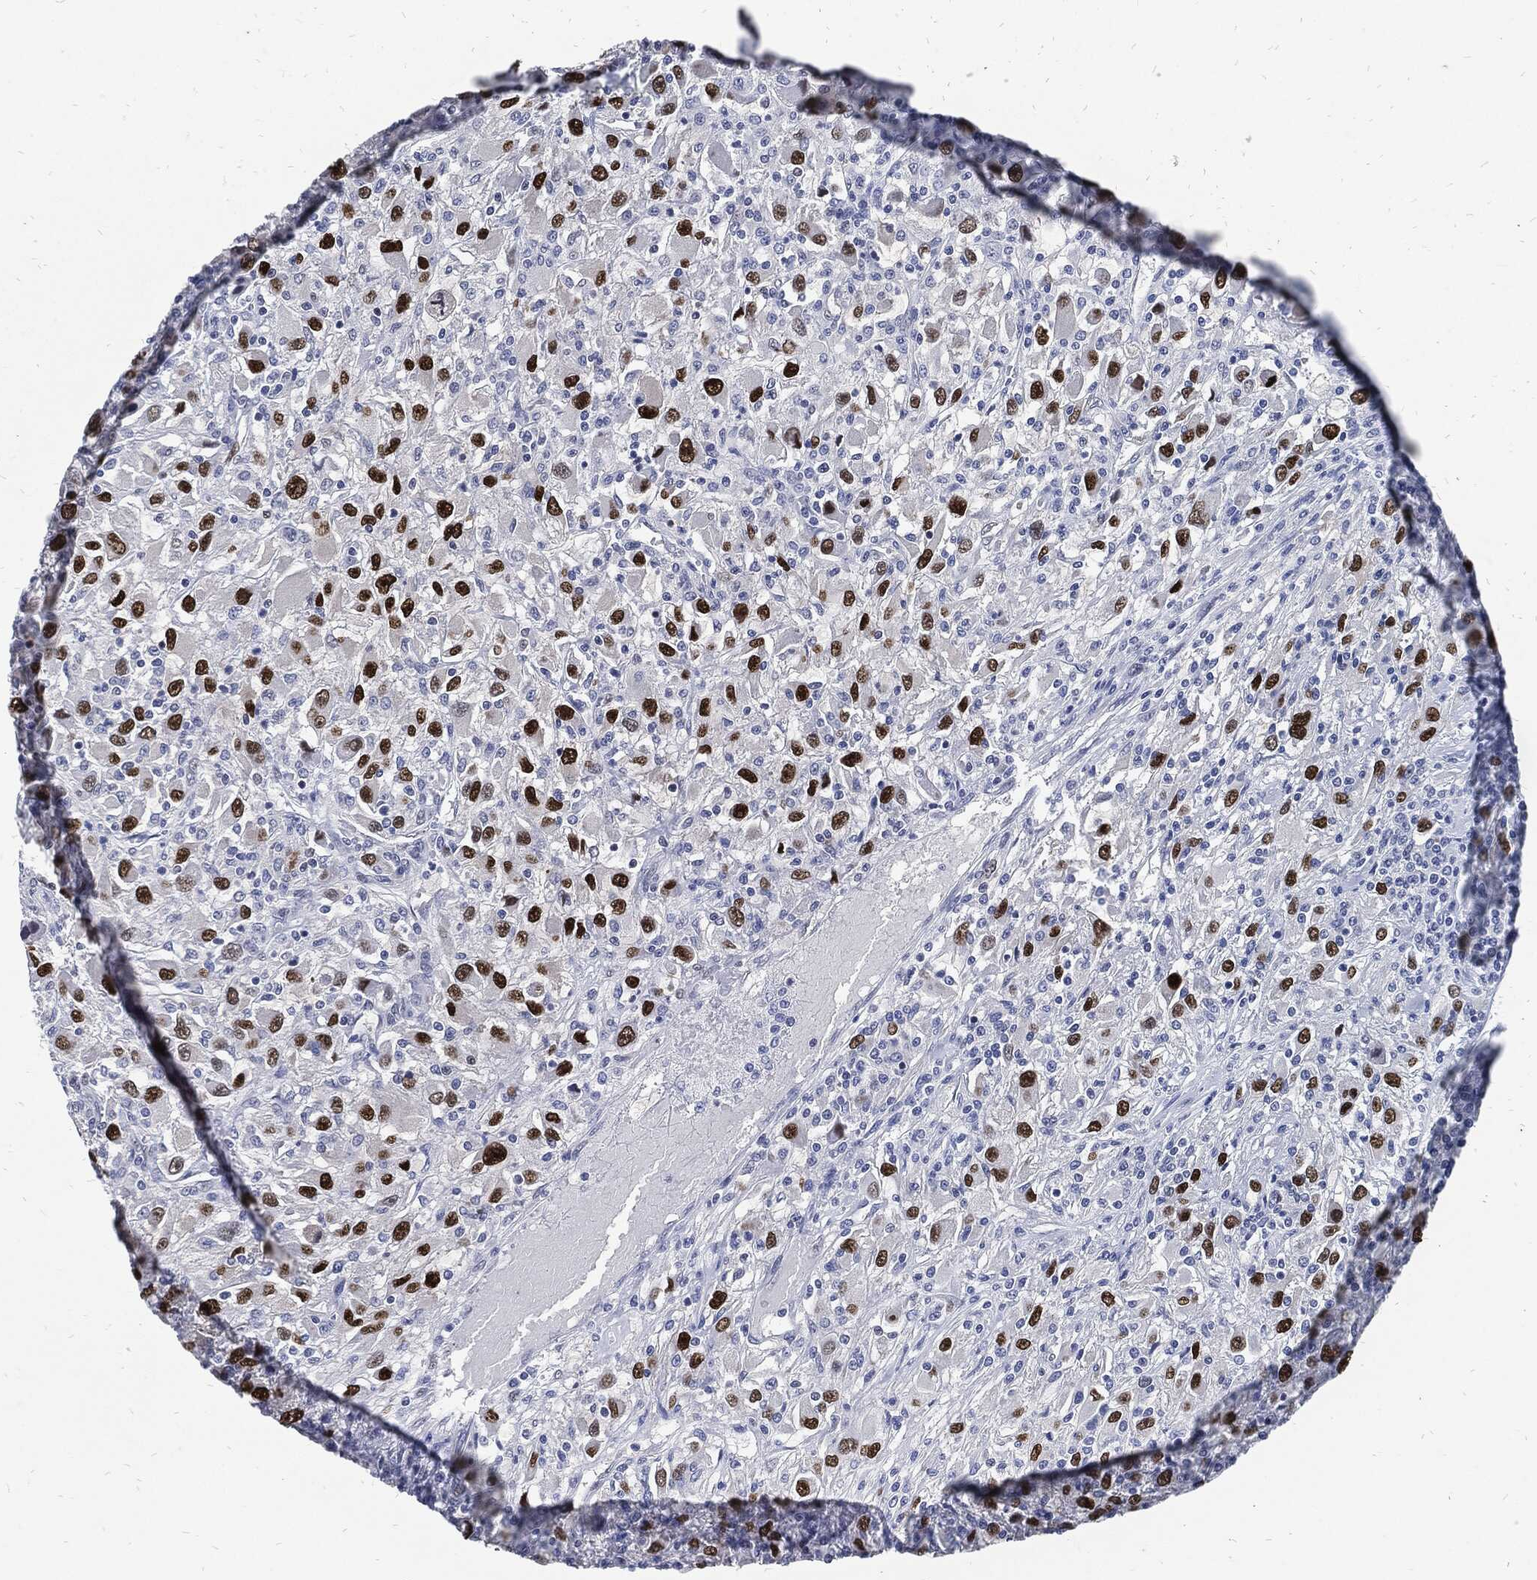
{"staining": {"intensity": "strong", "quantity": "<25%", "location": "nuclear"}, "tissue": "renal cancer", "cell_type": "Tumor cells", "image_type": "cancer", "snomed": [{"axis": "morphology", "description": "Adenocarcinoma, NOS"}, {"axis": "topography", "description": "Kidney"}], "caption": "Protein expression analysis of adenocarcinoma (renal) reveals strong nuclear expression in about <25% of tumor cells.", "gene": "JUN", "patient": {"sex": "female", "age": 67}}